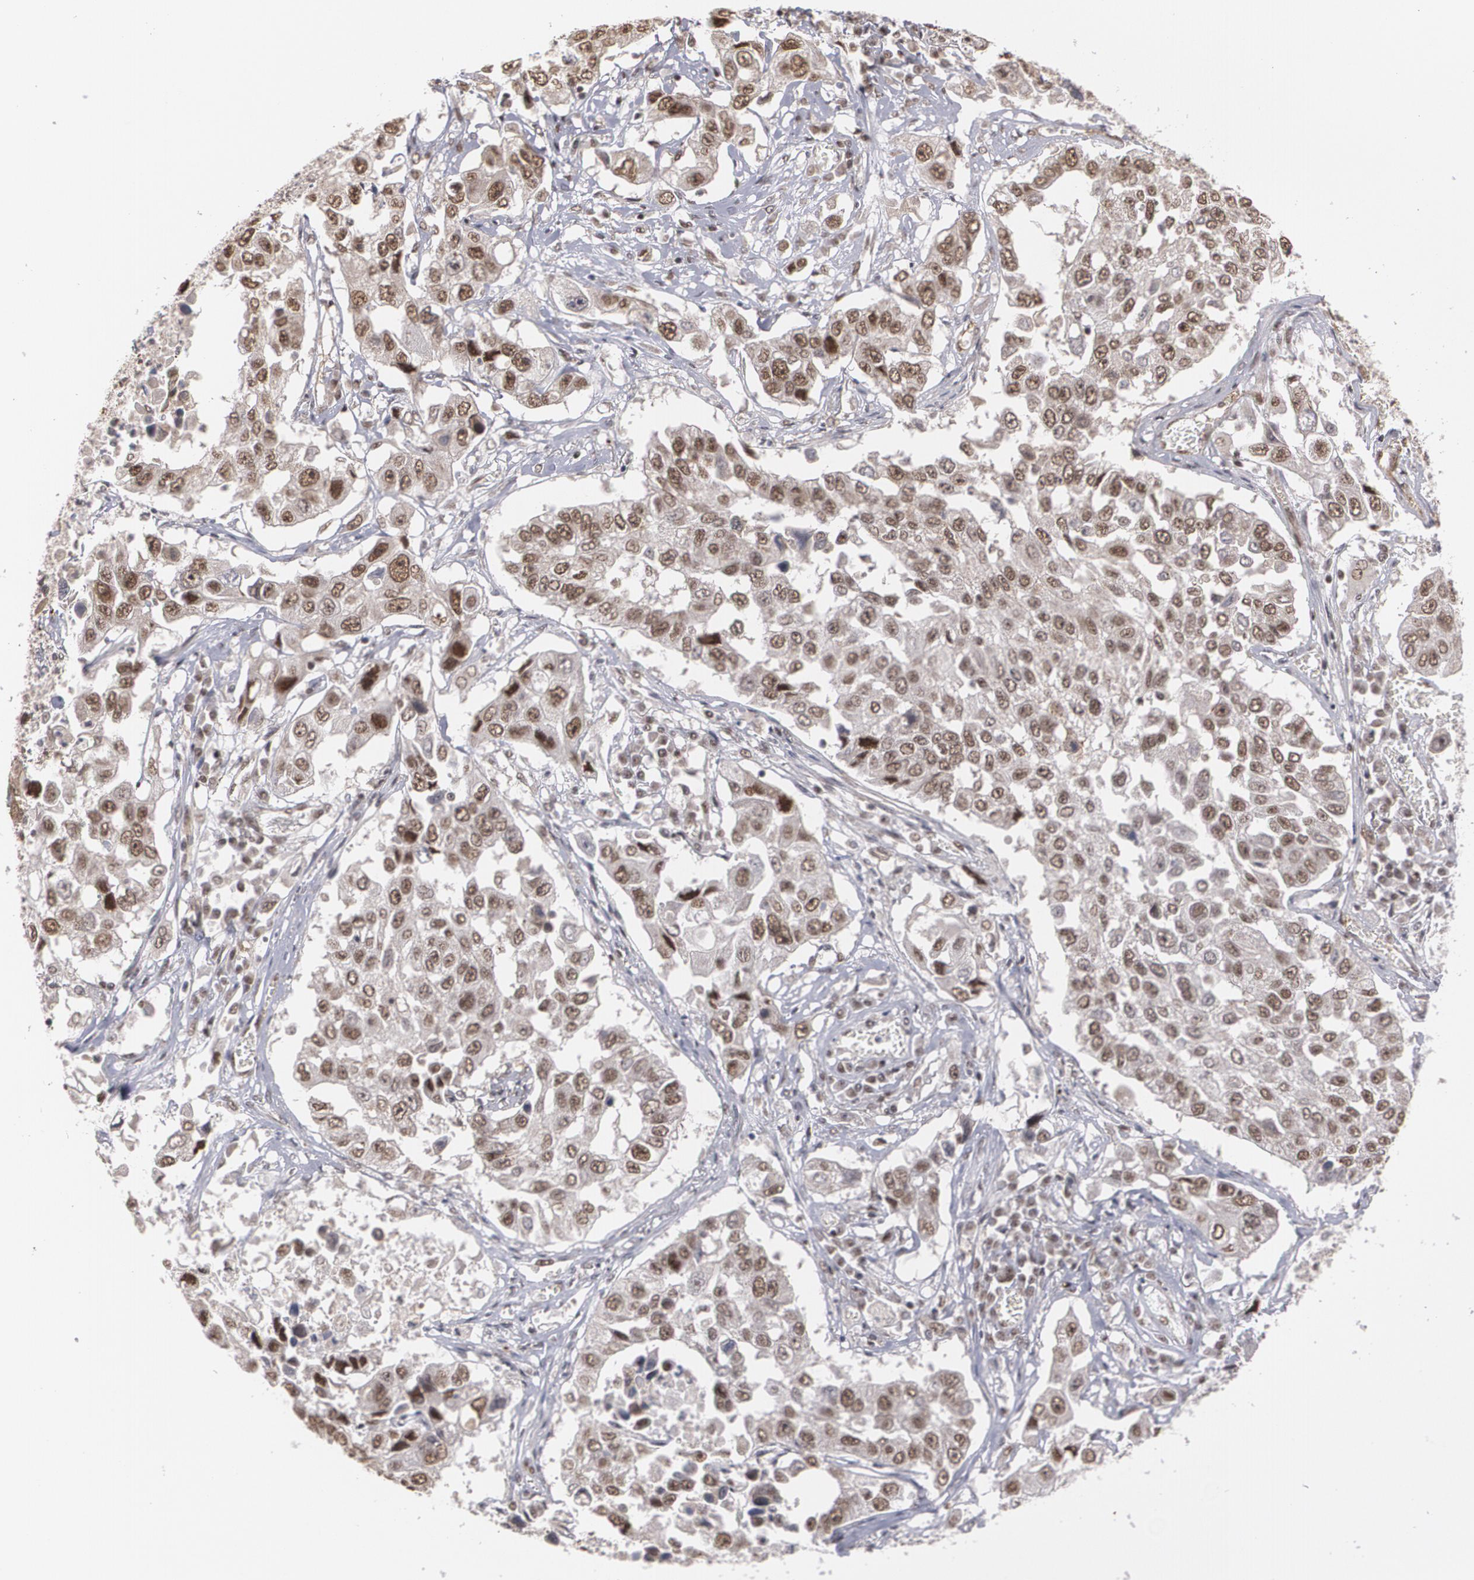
{"staining": {"intensity": "moderate", "quantity": ">75%", "location": "cytoplasmic/membranous,nuclear"}, "tissue": "lung cancer", "cell_type": "Tumor cells", "image_type": "cancer", "snomed": [{"axis": "morphology", "description": "Squamous cell carcinoma, NOS"}, {"axis": "topography", "description": "Lung"}], "caption": "Lung cancer stained with a protein marker exhibits moderate staining in tumor cells.", "gene": "ZNF75A", "patient": {"sex": "male", "age": 71}}